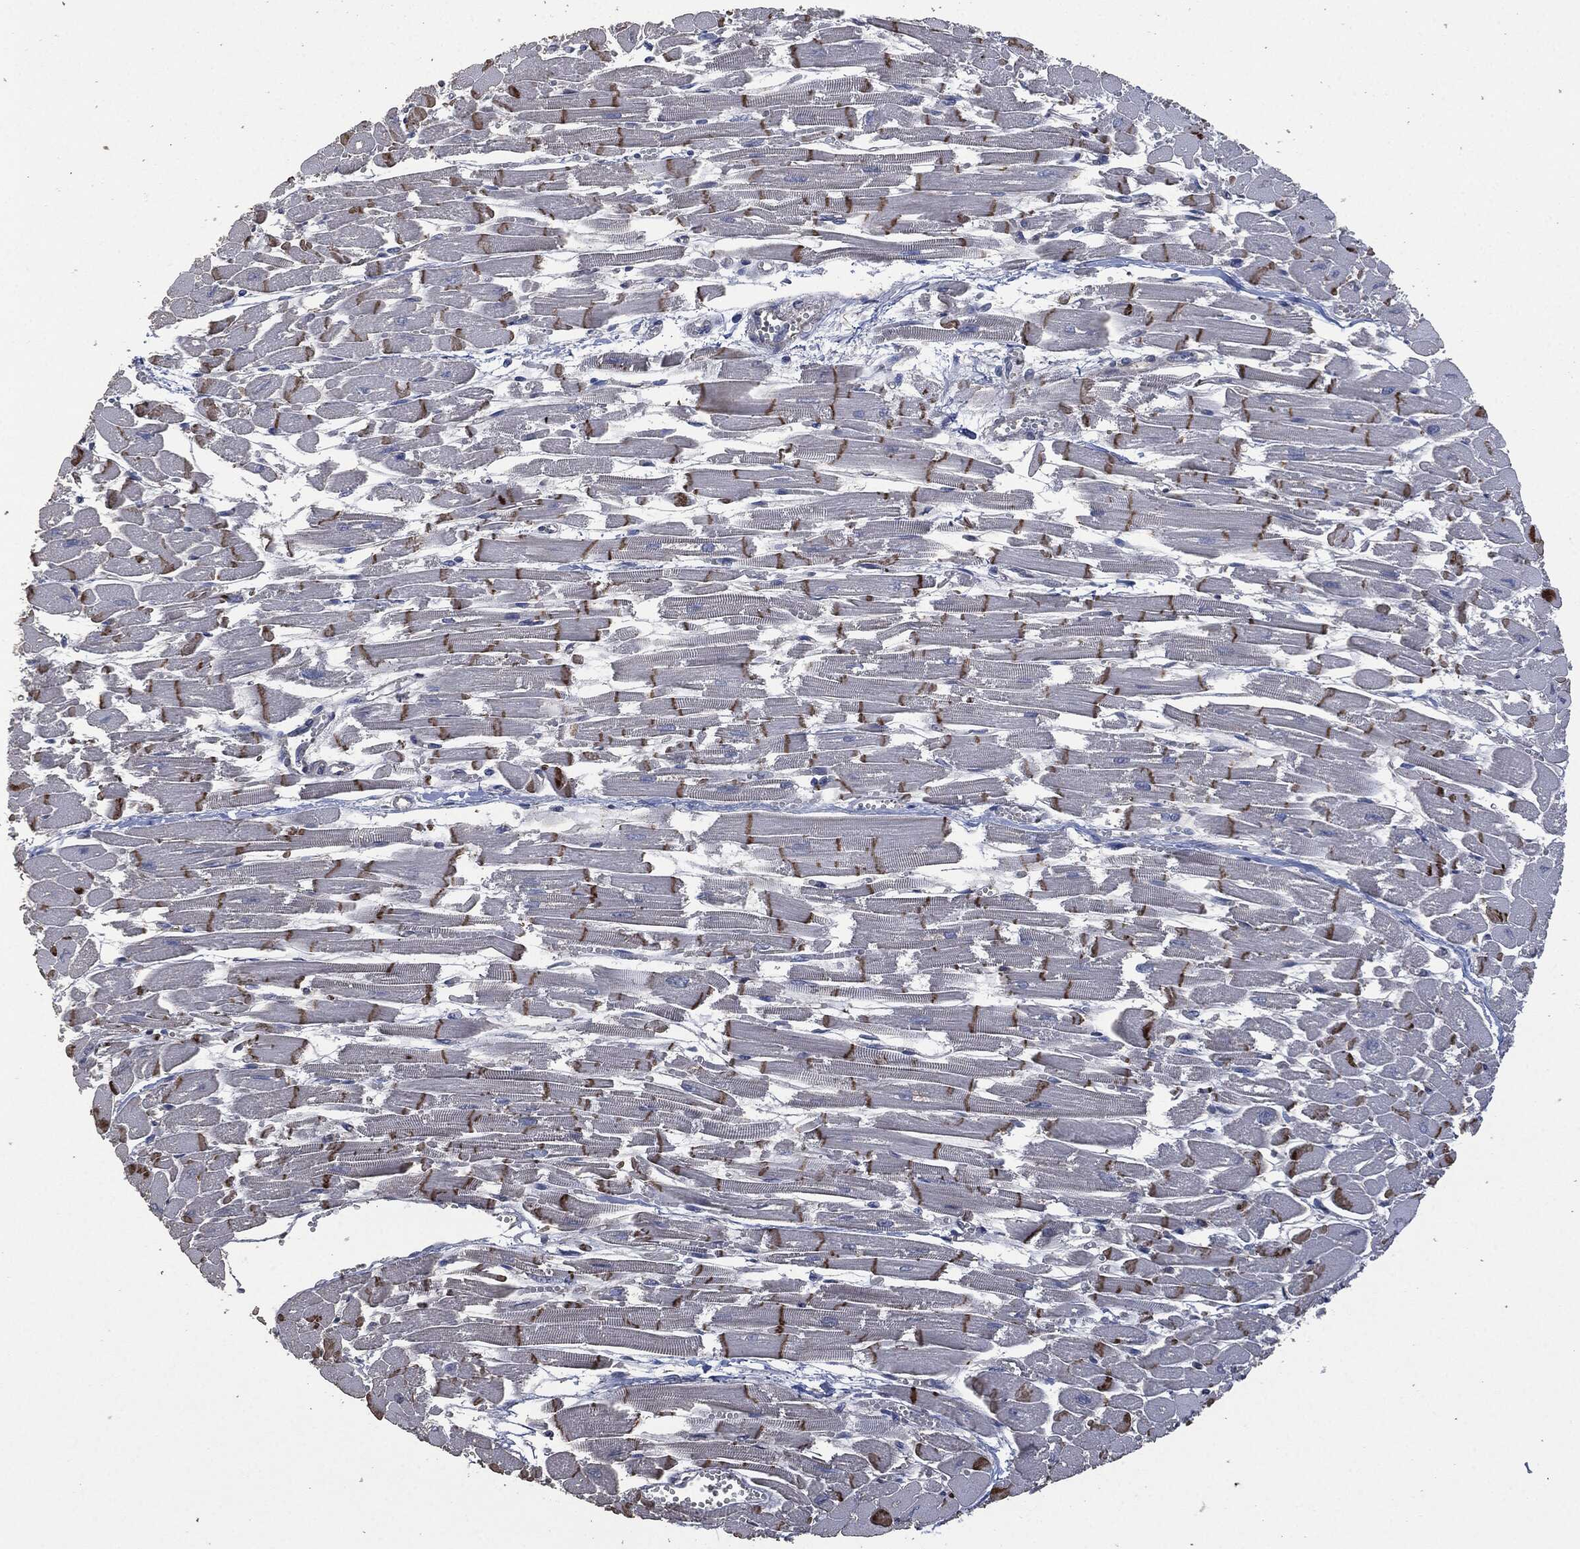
{"staining": {"intensity": "strong", "quantity": "25%-75%", "location": "cytoplasmic/membranous"}, "tissue": "heart muscle", "cell_type": "Cardiomyocytes", "image_type": "normal", "snomed": [{"axis": "morphology", "description": "Normal tissue, NOS"}, {"axis": "topography", "description": "Heart"}], "caption": "Strong cytoplasmic/membranous protein staining is appreciated in about 25%-75% of cardiomyocytes in heart muscle. Nuclei are stained in blue.", "gene": "MSLN", "patient": {"sex": "female", "age": 52}}